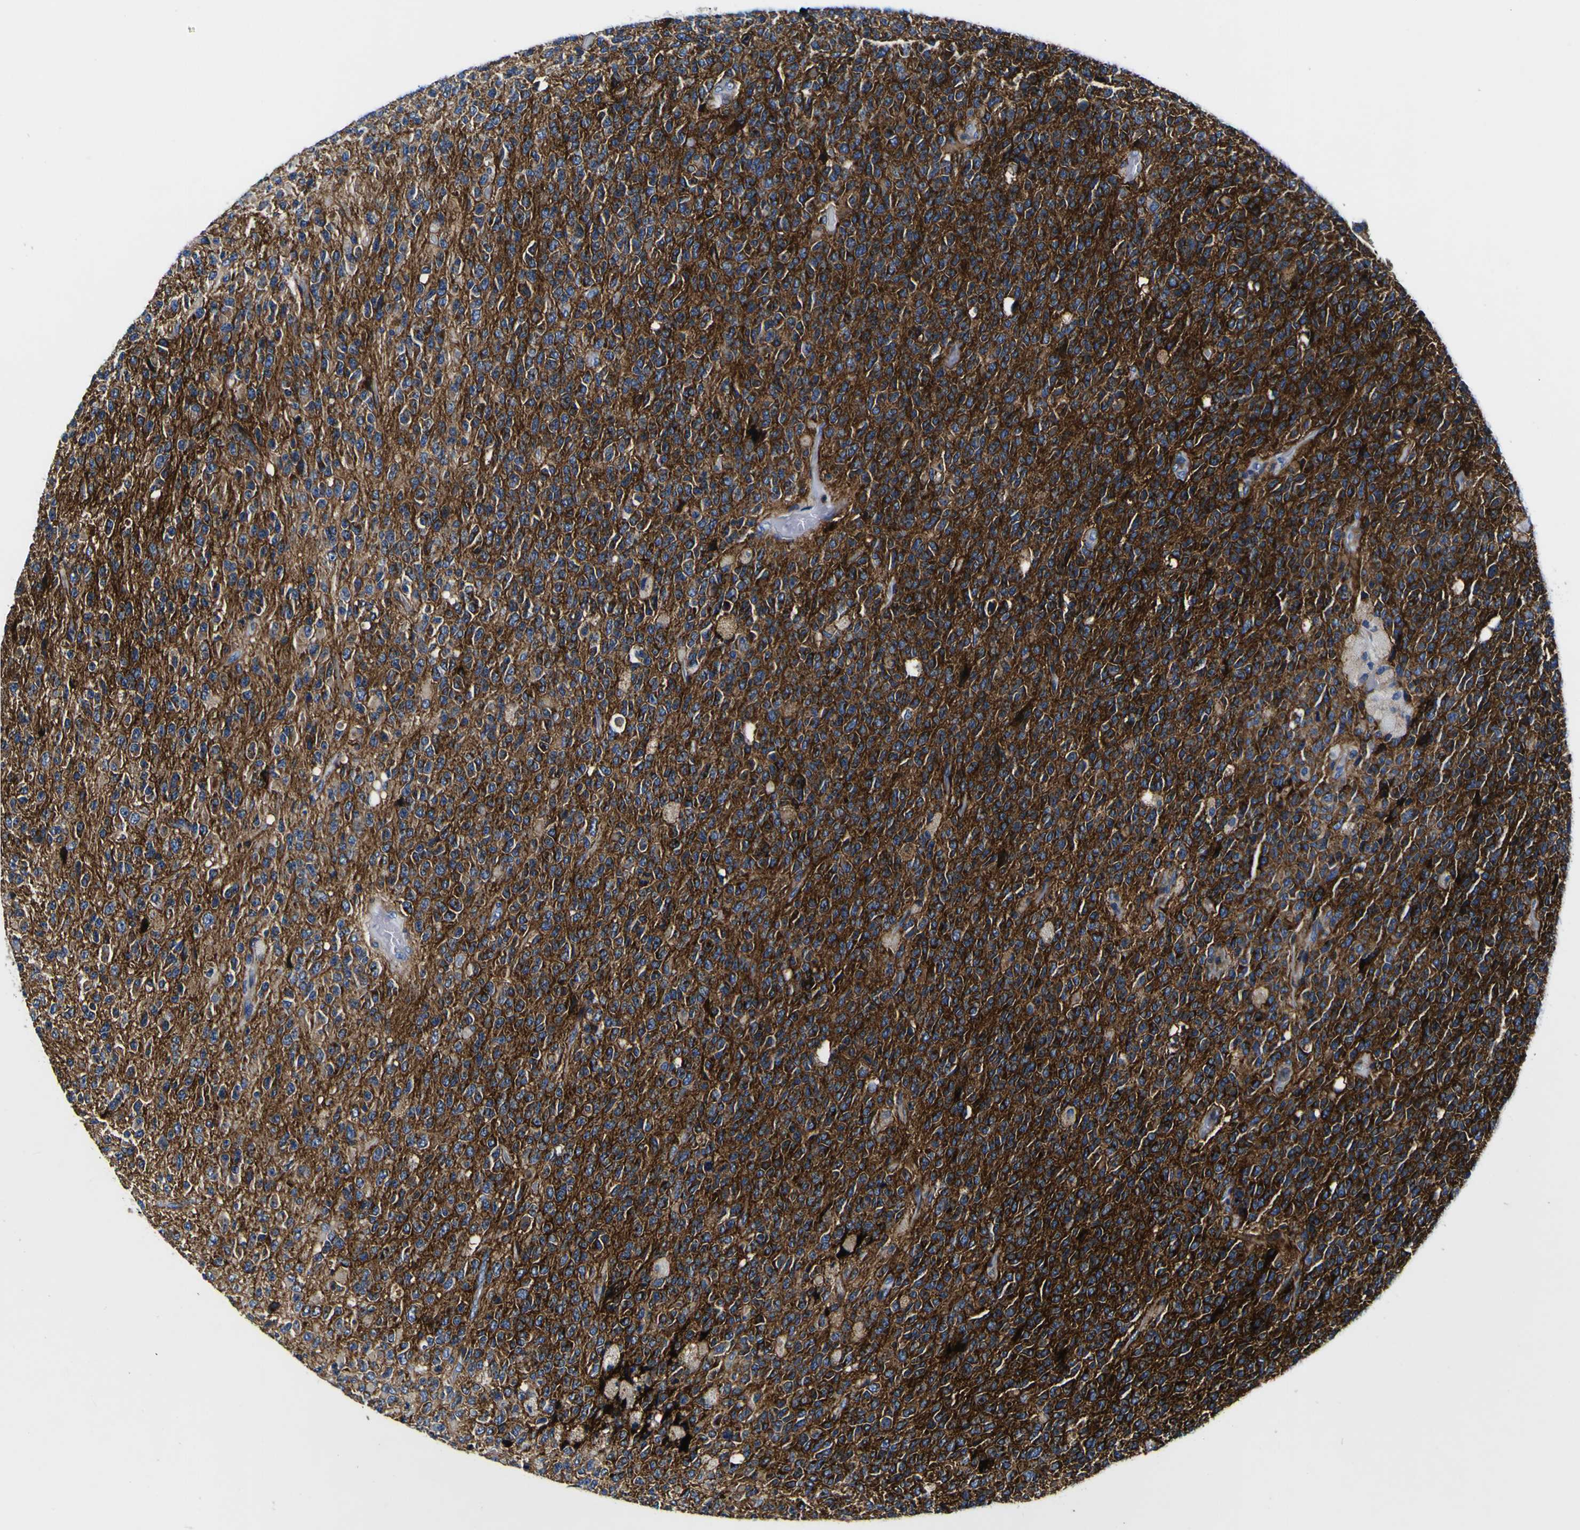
{"staining": {"intensity": "strong", "quantity": ">75%", "location": "cytoplasmic/membranous"}, "tissue": "glioma", "cell_type": "Tumor cells", "image_type": "cancer", "snomed": [{"axis": "morphology", "description": "Glioma, malignant, High grade"}, {"axis": "topography", "description": "pancreas cauda"}], "caption": "Immunohistochemical staining of human glioma reveals high levels of strong cytoplasmic/membranous expression in approximately >75% of tumor cells.", "gene": "AGAP3", "patient": {"sex": "male", "age": 60}}